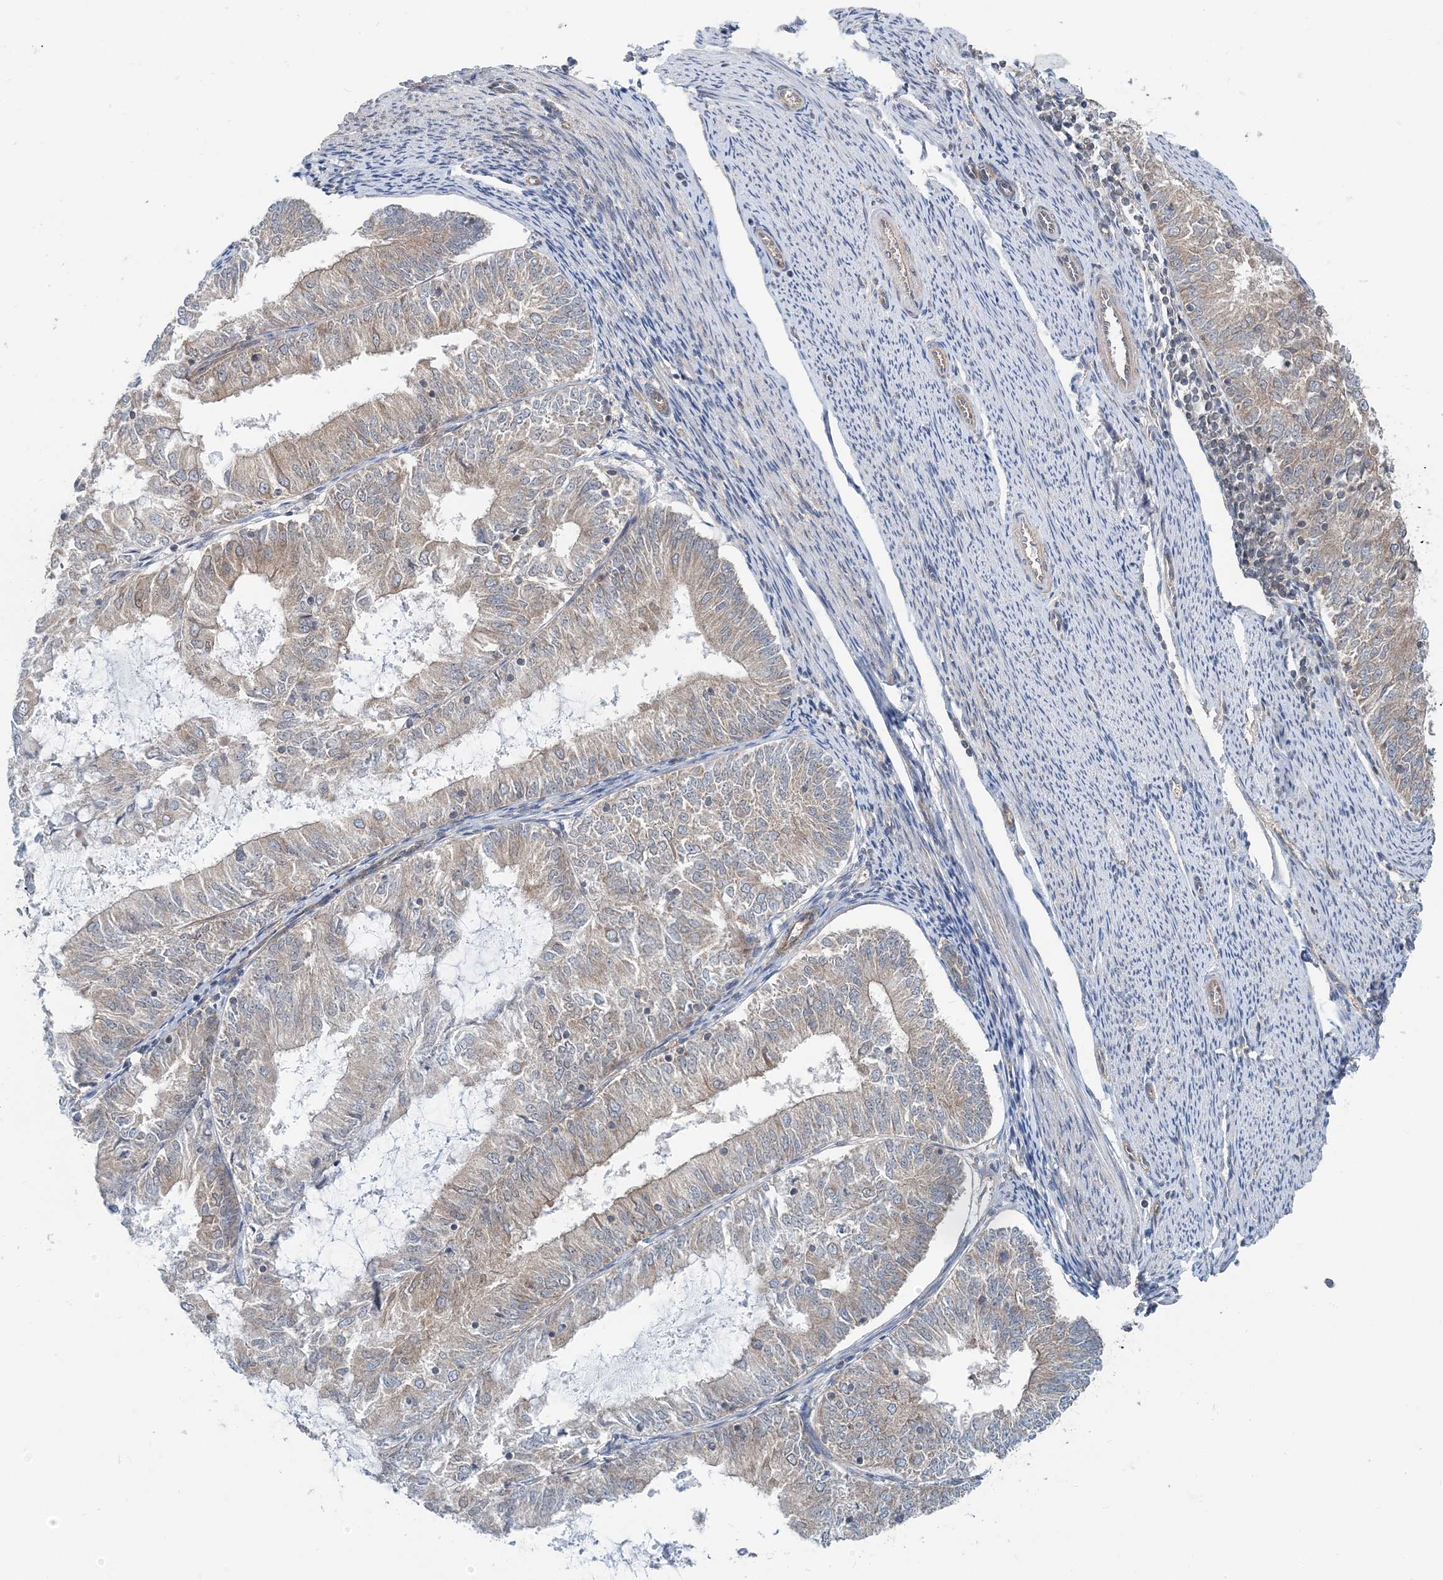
{"staining": {"intensity": "weak", "quantity": "<25%", "location": "cytoplasmic/membranous"}, "tissue": "endometrial cancer", "cell_type": "Tumor cells", "image_type": "cancer", "snomed": [{"axis": "morphology", "description": "Adenocarcinoma, NOS"}, {"axis": "topography", "description": "Endometrium"}], "caption": "Immunohistochemistry of human endometrial adenocarcinoma exhibits no staining in tumor cells.", "gene": "MOB4", "patient": {"sex": "female", "age": 57}}